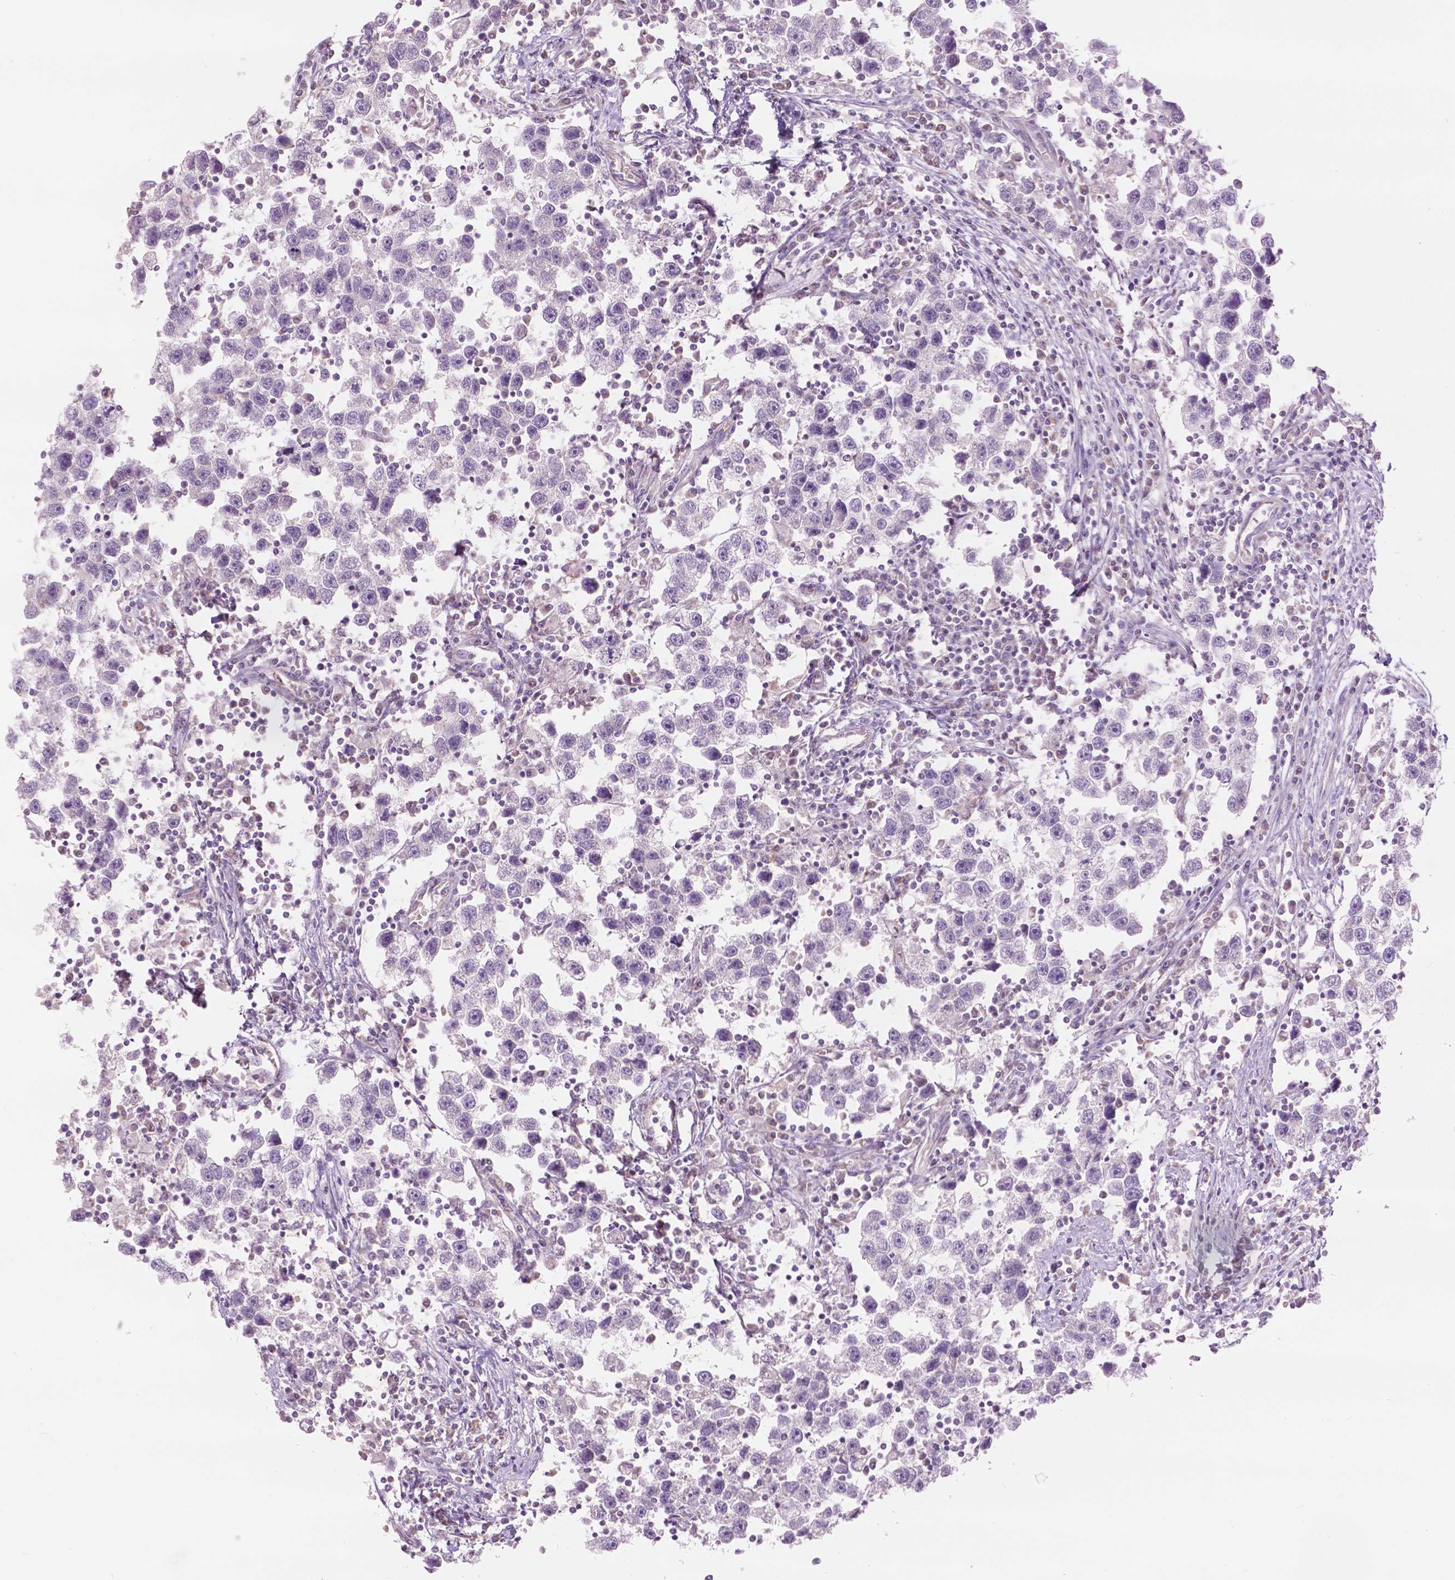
{"staining": {"intensity": "negative", "quantity": "none", "location": "none"}, "tissue": "testis cancer", "cell_type": "Tumor cells", "image_type": "cancer", "snomed": [{"axis": "morphology", "description": "Seminoma, NOS"}, {"axis": "topography", "description": "Testis"}], "caption": "This is an immunohistochemistry image of seminoma (testis). There is no positivity in tumor cells.", "gene": "NDUFS1", "patient": {"sex": "male", "age": 30}}